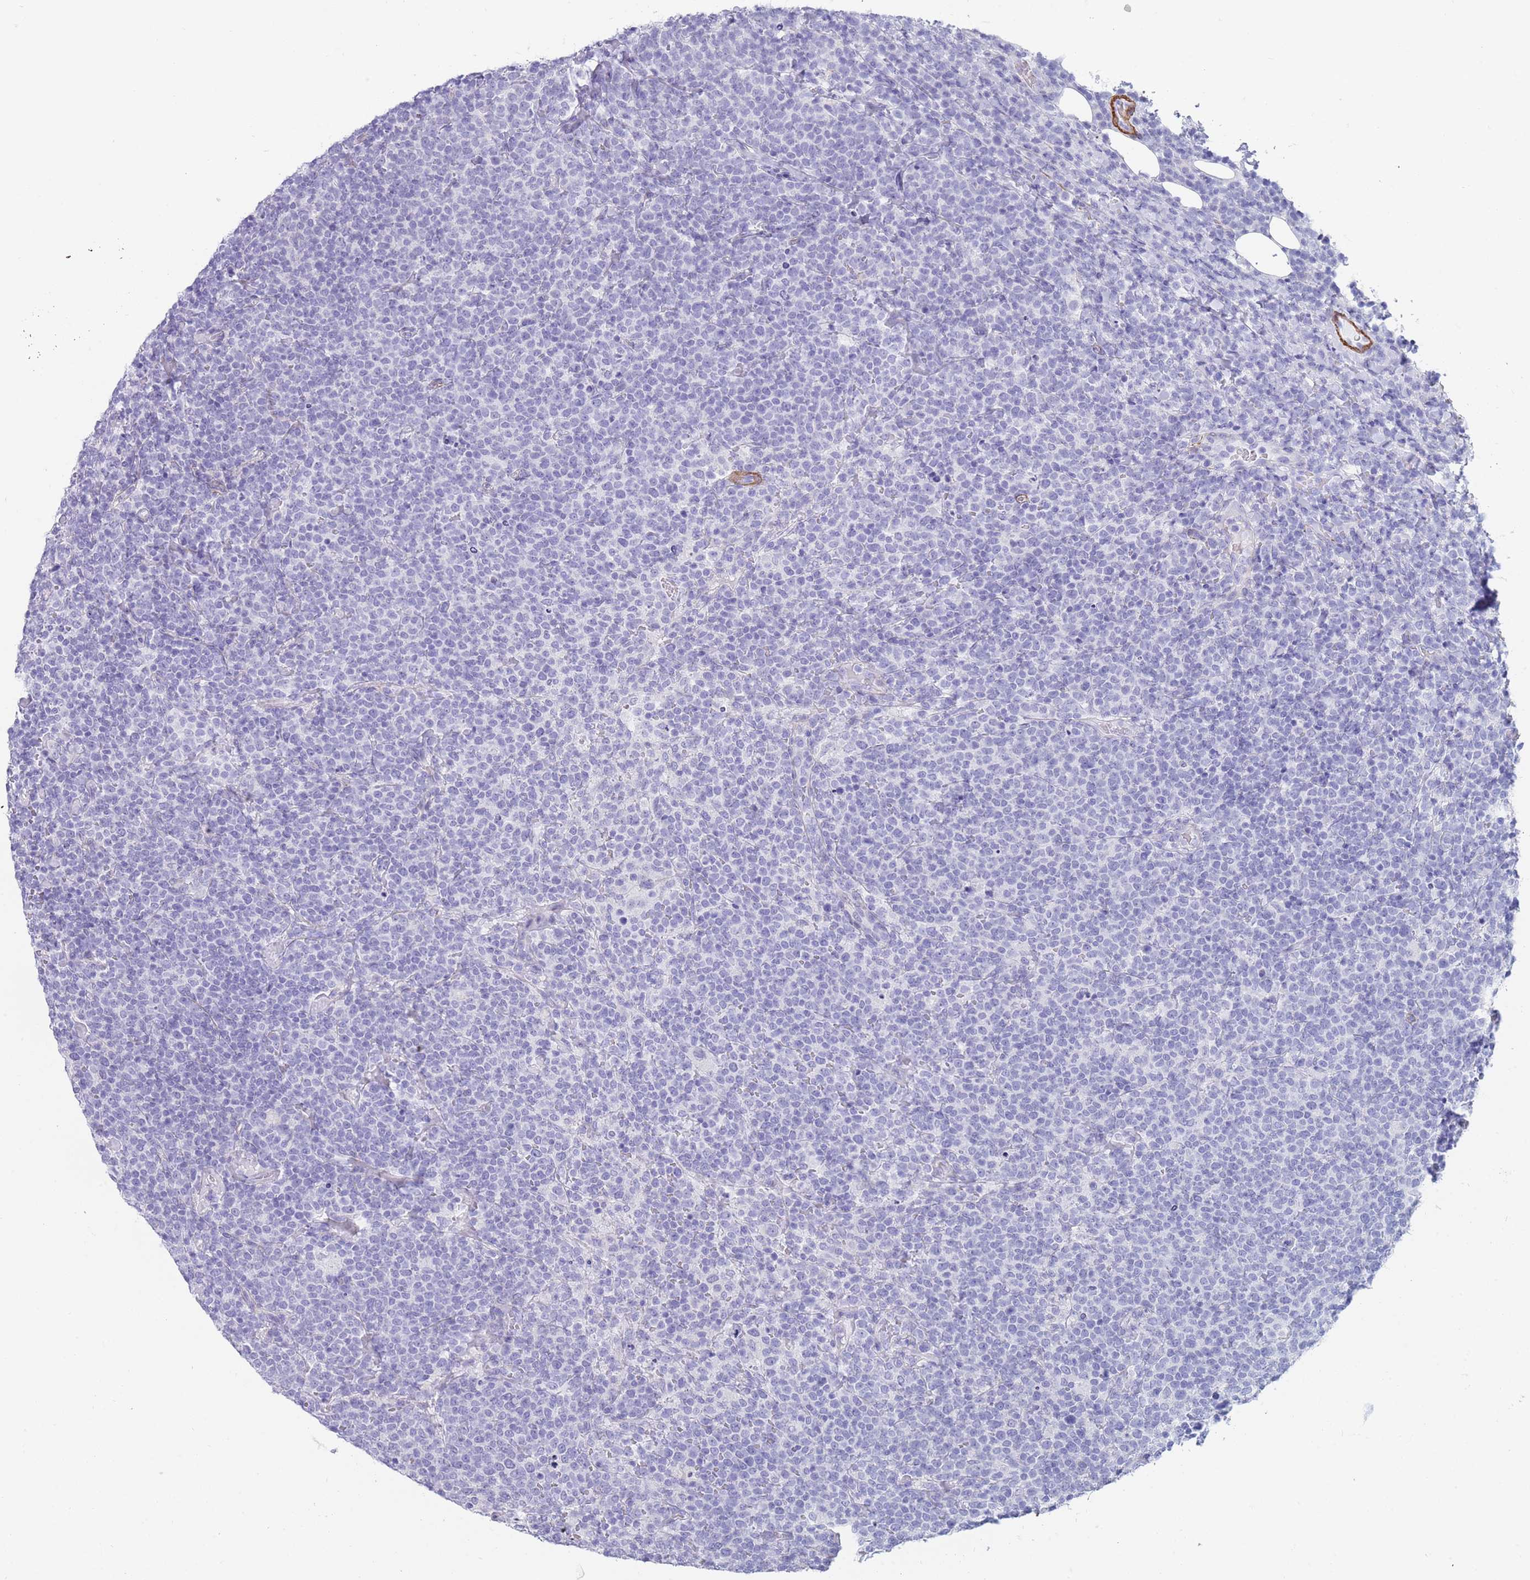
{"staining": {"intensity": "negative", "quantity": "none", "location": "none"}, "tissue": "lymphoma", "cell_type": "Tumor cells", "image_type": "cancer", "snomed": [{"axis": "morphology", "description": "Malignant lymphoma, non-Hodgkin's type, High grade"}, {"axis": "topography", "description": "Lymph node"}], "caption": "The micrograph reveals no significant staining in tumor cells of malignant lymphoma, non-Hodgkin's type (high-grade). The staining is performed using DAB brown chromogen with nuclei counter-stained in using hematoxylin.", "gene": "FPGS", "patient": {"sex": "male", "age": 61}}